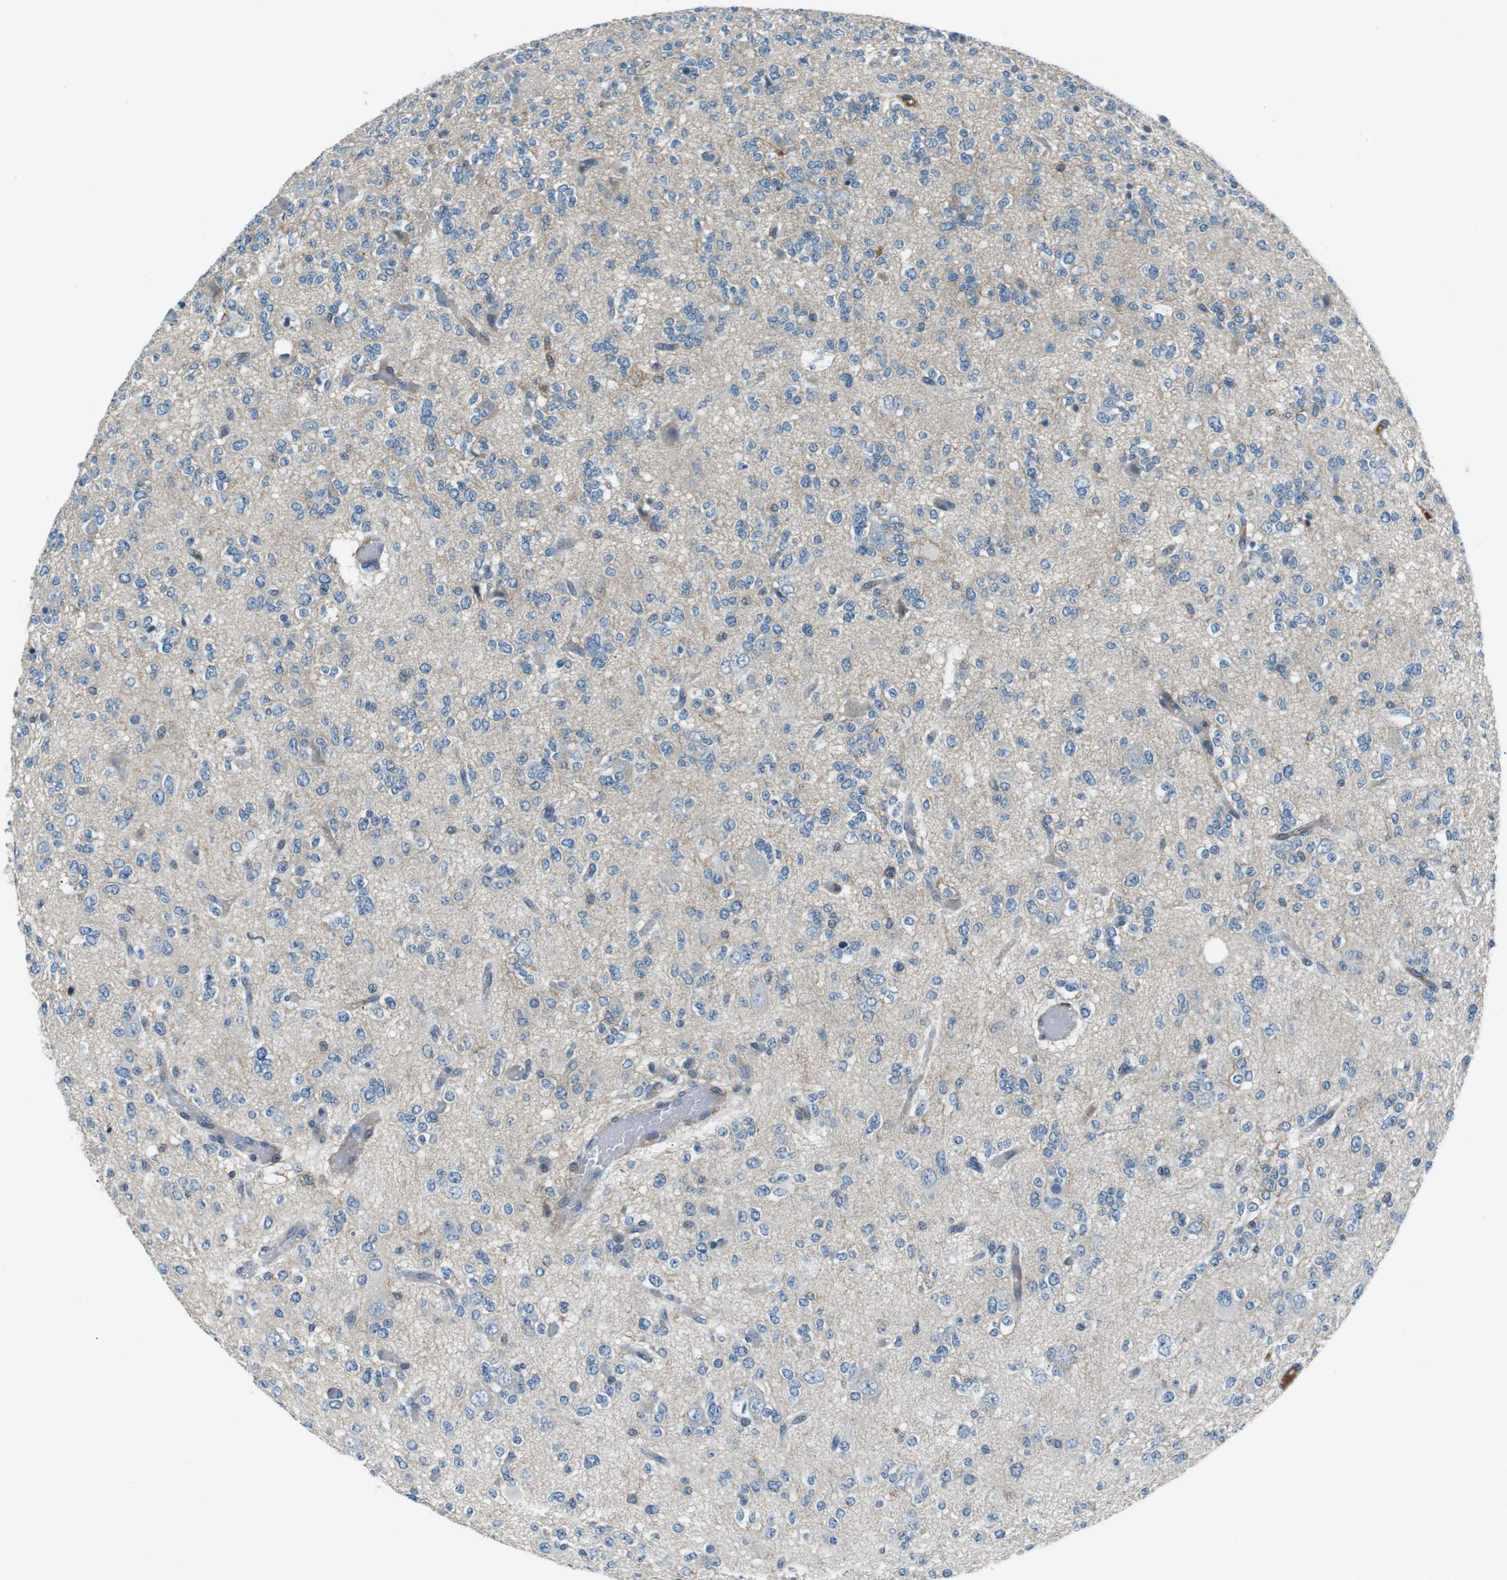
{"staining": {"intensity": "negative", "quantity": "none", "location": "none"}, "tissue": "glioma", "cell_type": "Tumor cells", "image_type": "cancer", "snomed": [{"axis": "morphology", "description": "Glioma, malignant, Low grade"}, {"axis": "topography", "description": "Brain"}], "caption": "This is a image of immunohistochemistry staining of glioma, which shows no positivity in tumor cells.", "gene": "ARVCF", "patient": {"sex": "male", "age": 38}}